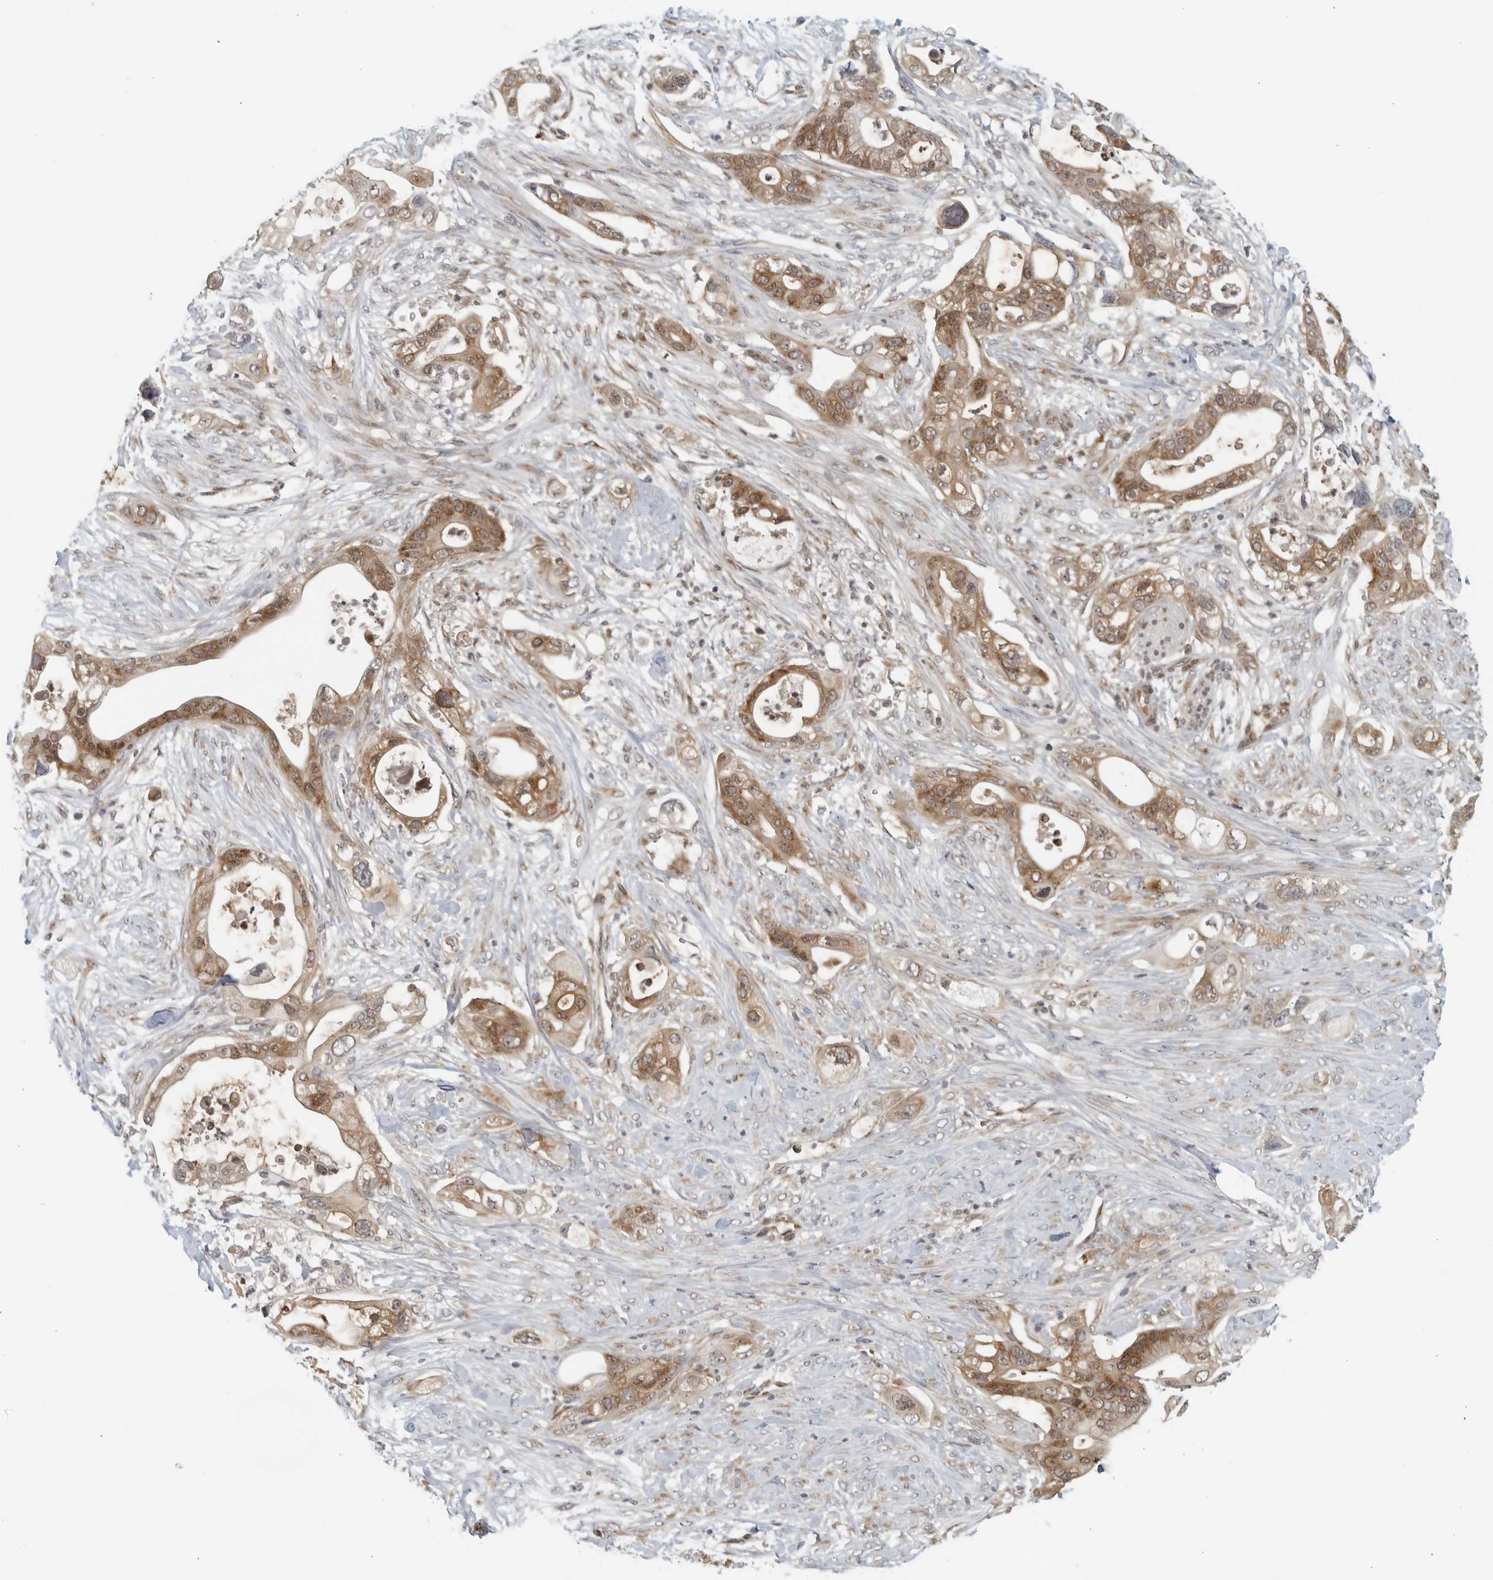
{"staining": {"intensity": "moderate", "quantity": ">75%", "location": "cytoplasmic/membranous"}, "tissue": "pancreatic cancer", "cell_type": "Tumor cells", "image_type": "cancer", "snomed": [{"axis": "morphology", "description": "Adenocarcinoma, NOS"}, {"axis": "topography", "description": "Pancreas"}], "caption": "There is medium levels of moderate cytoplasmic/membranous expression in tumor cells of pancreatic adenocarcinoma, as demonstrated by immunohistochemical staining (brown color).", "gene": "RC3H1", "patient": {"sex": "male", "age": 53}}